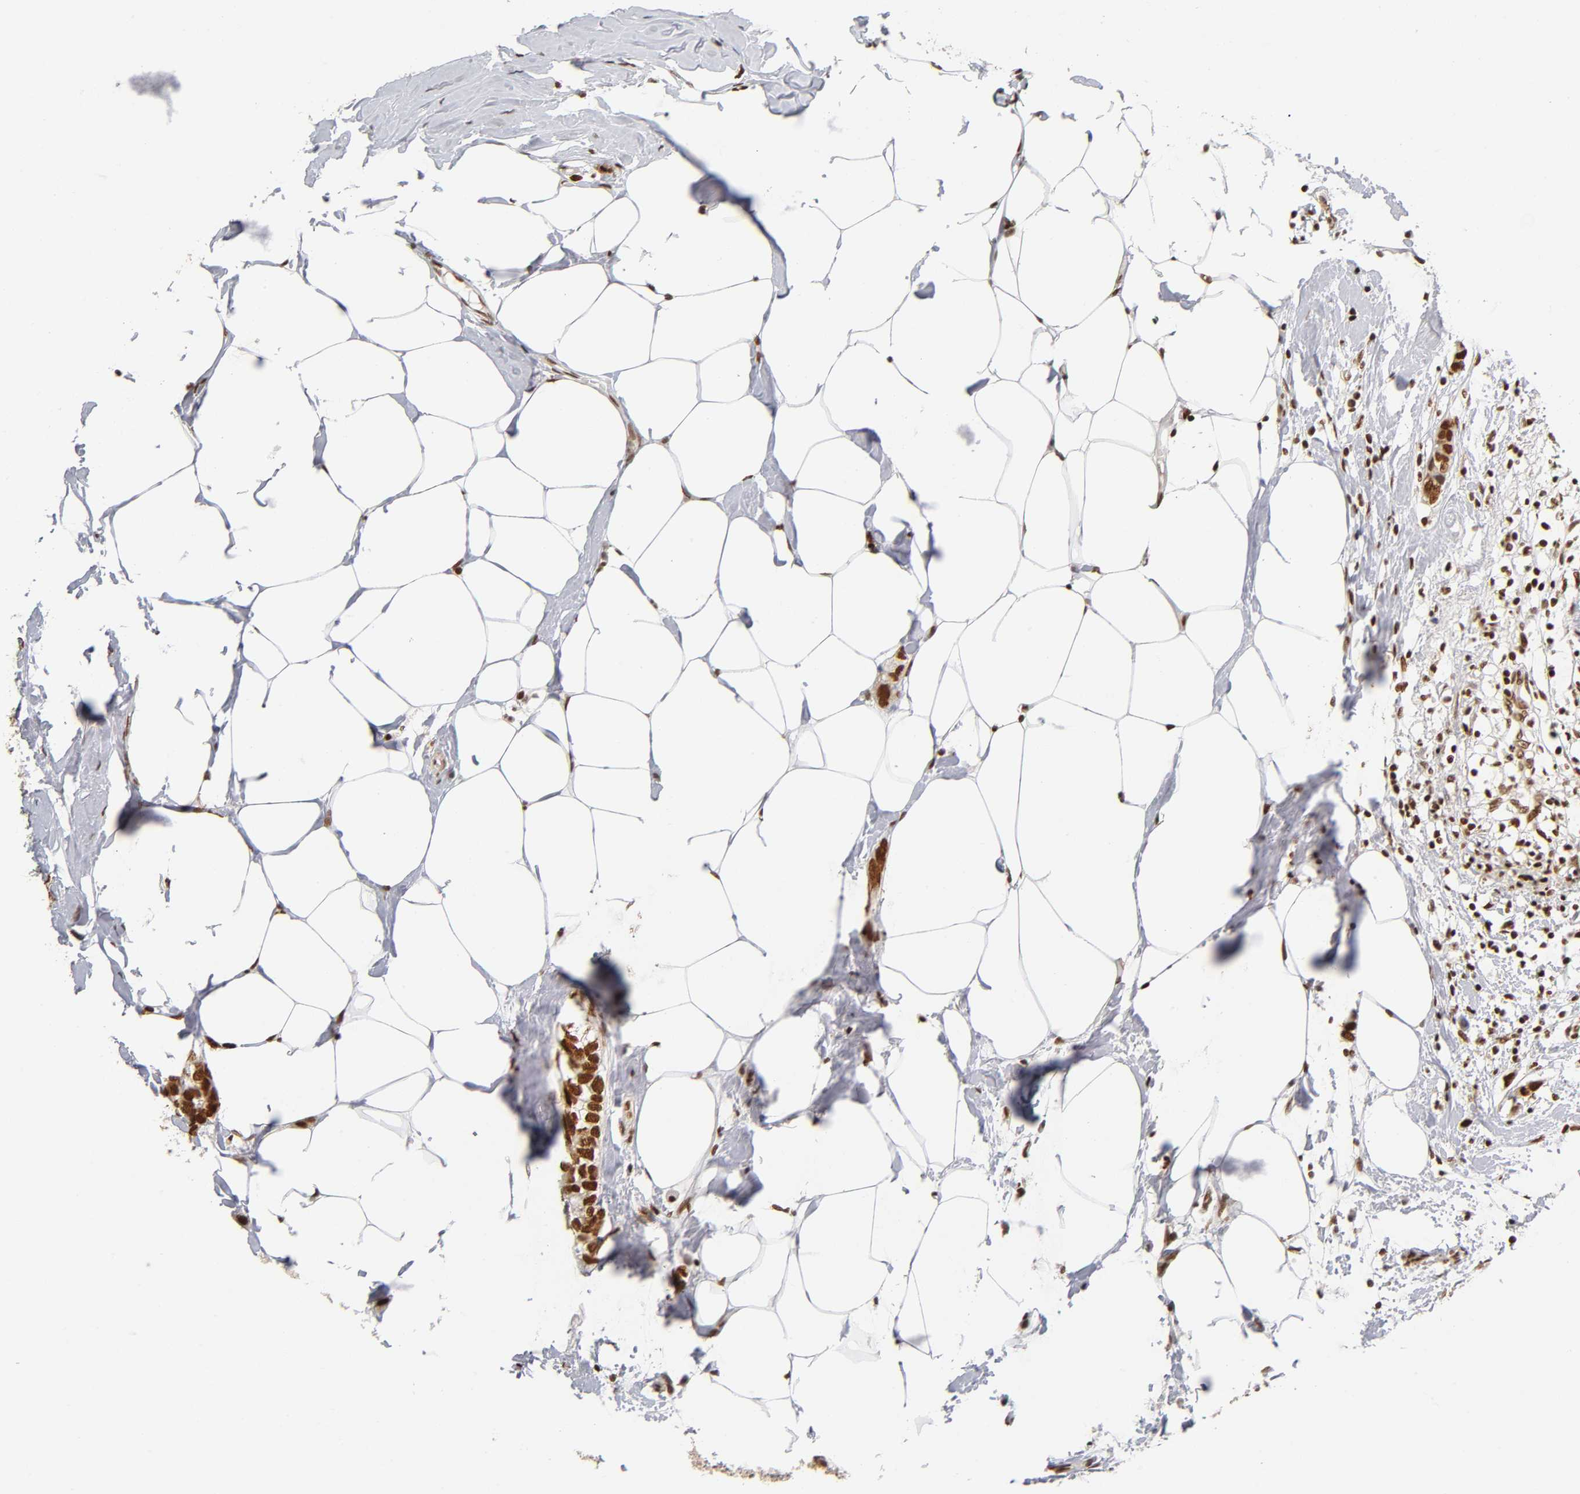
{"staining": {"intensity": "strong", "quantity": ">75%", "location": "nuclear"}, "tissue": "breast cancer", "cell_type": "Tumor cells", "image_type": "cancer", "snomed": [{"axis": "morphology", "description": "Normal tissue, NOS"}, {"axis": "morphology", "description": "Duct carcinoma"}, {"axis": "topography", "description": "Breast"}], "caption": "Breast cancer was stained to show a protein in brown. There is high levels of strong nuclear expression in about >75% of tumor cells. (DAB IHC, brown staining for protein, blue staining for nuclei).", "gene": "ILKAP", "patient": {"sex": "female", "age": 50}}